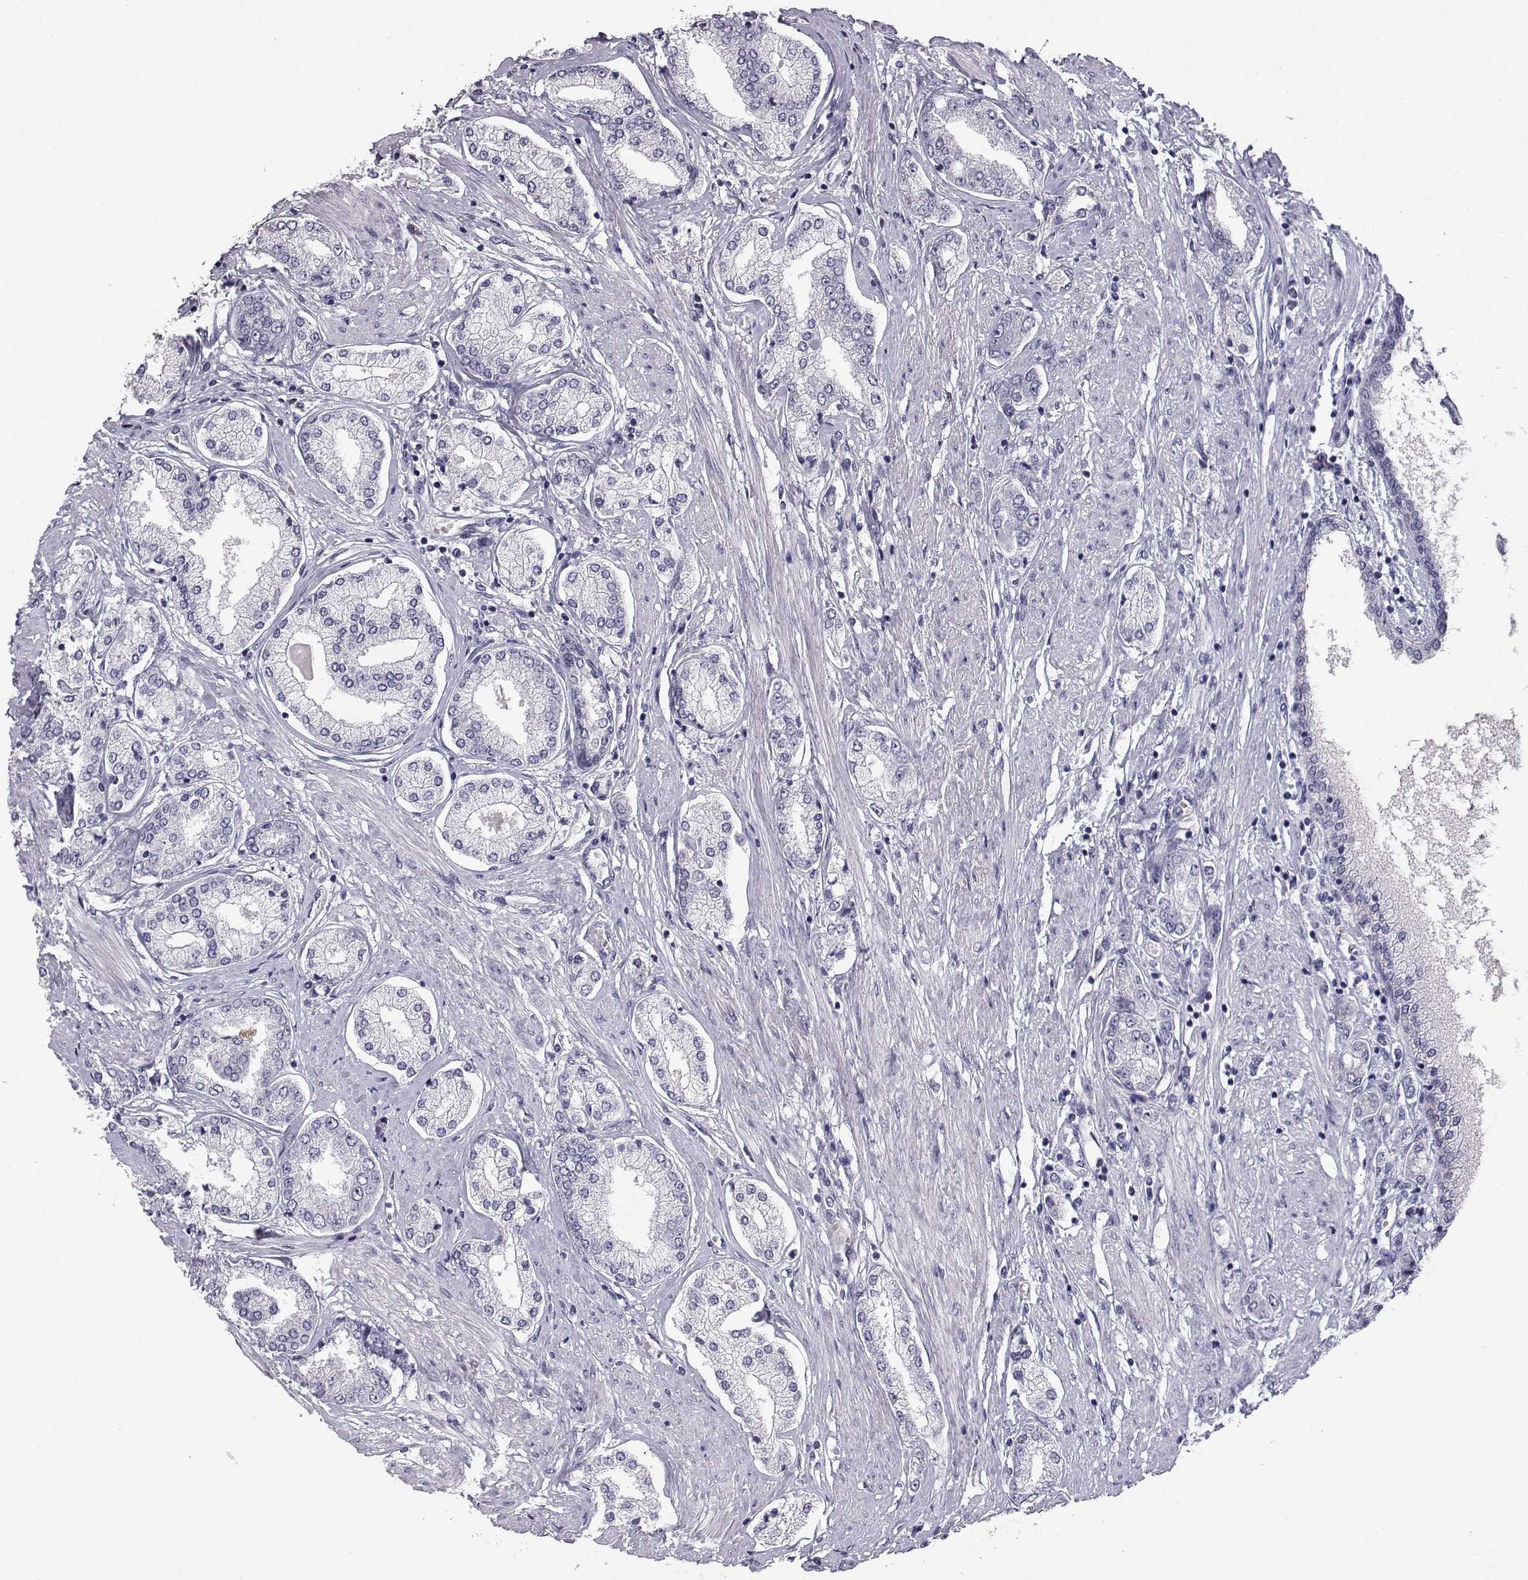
{"staining": {"intensity": "negative", "quantity": "none", "location": "none"}, "tissue": "prostate cancer", "cell_type": "Tumor cells", "image_type": "cancer", "snomed": [{"axis": "morphology", "description": "Adenocarcinoma, NOS"}, {"axis": "topography", "description": "Prostate"}], "caption": "Tumor cells are negative for brown protein staining in adenocarcinoma (prostate).", "gene": "AKR1B1", "patient": {"sex": "male", "age": 63}}